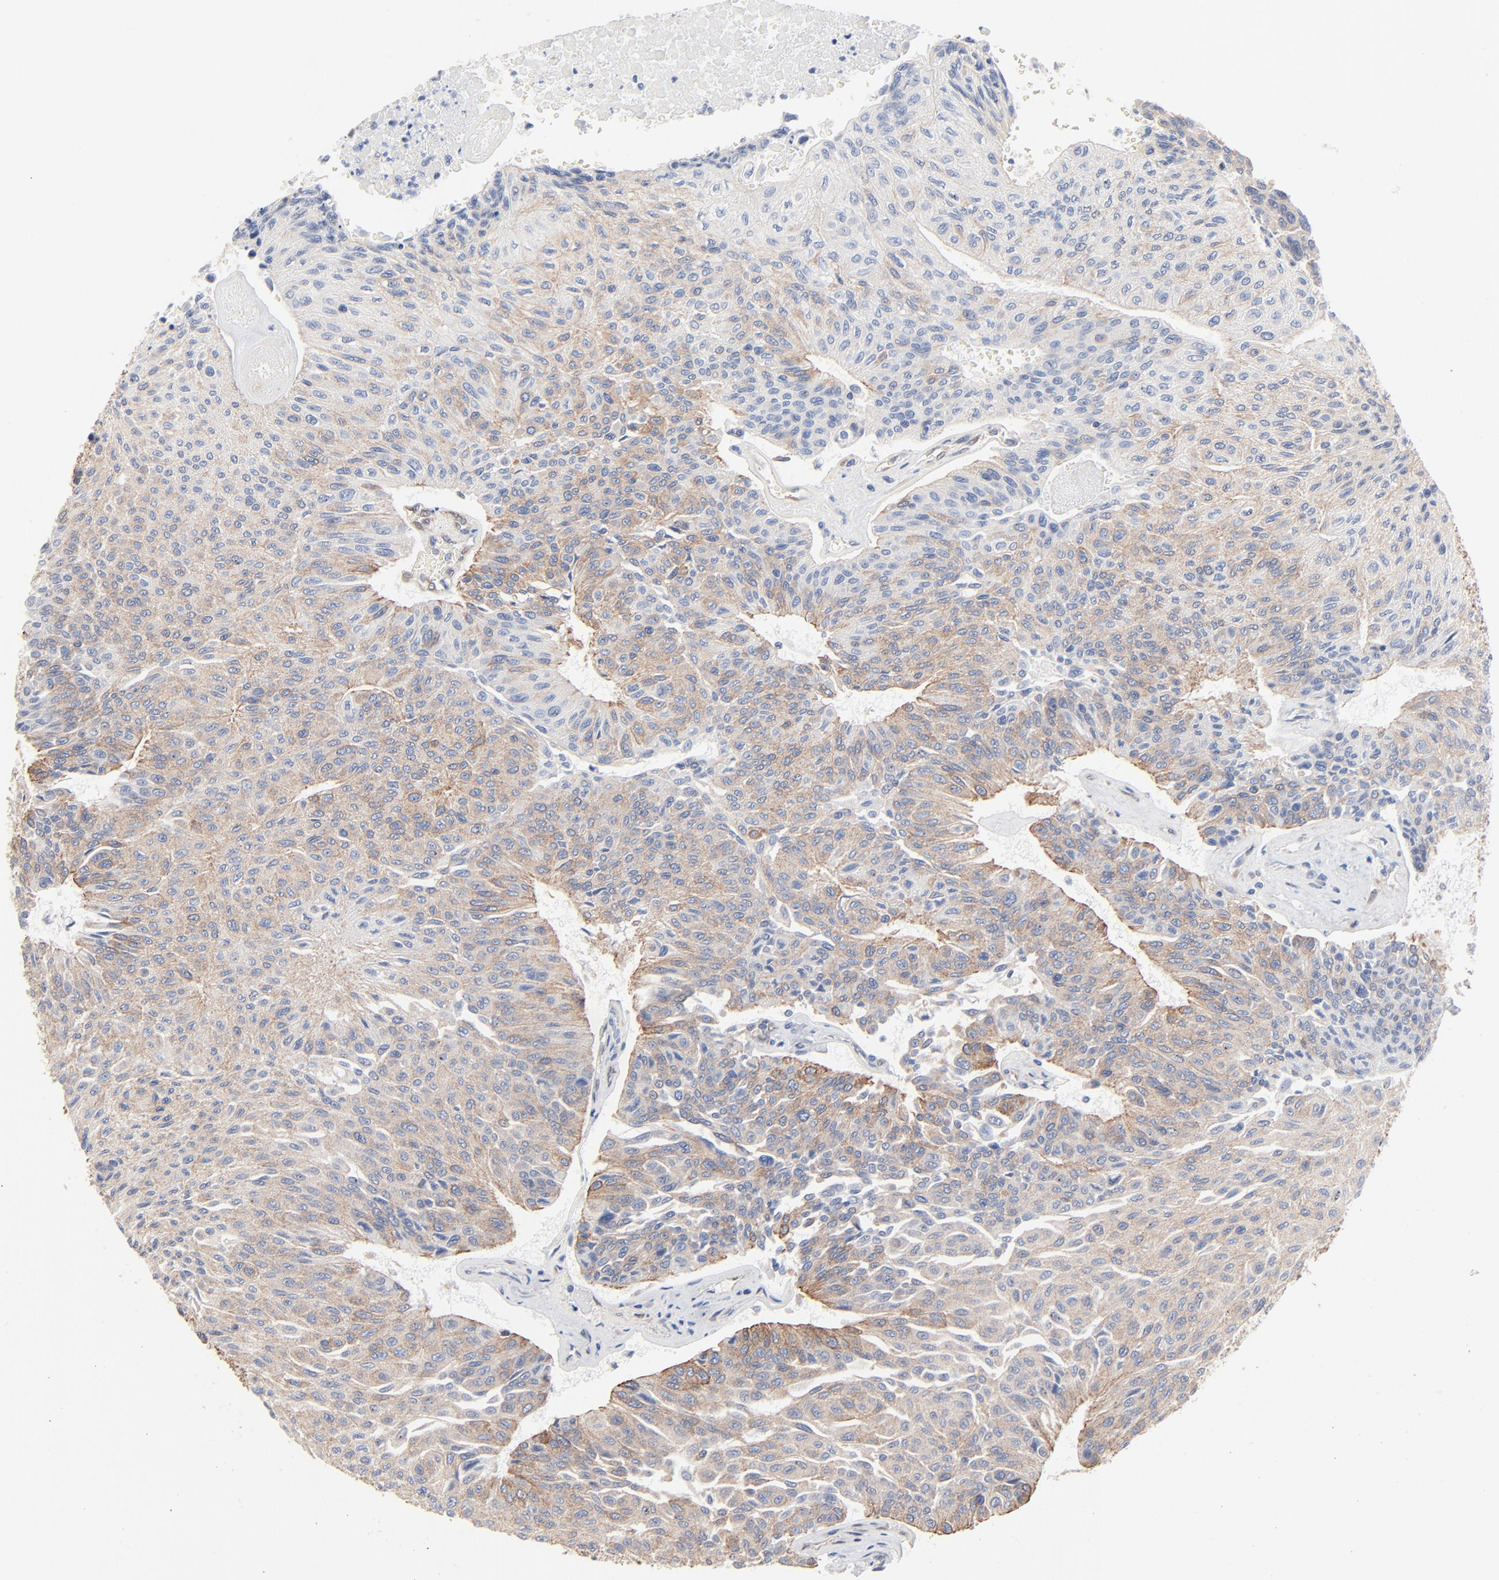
{"staining": {"intensity": "weak", "quantity": ">75%", "location": "cytoplasmic/membranous"}, "tissue": "urothelial cancer", "cell_type": "Tumor cells", "image_type": "cancer", "snomed": [{"axis": "morphology", "description": "Urothelial carcinoma, High grade"}, {"axis": "topography", "description": "Urinary bladder"}], "caption": "An image showing weak cytoplasmic/membranous expression in about >75% of tumor cells in urothelial cancer, as visualized by brown immunohistochemical staining.", "gene": "ABCD4", "patient": {"sex": "male", "age": 66}}